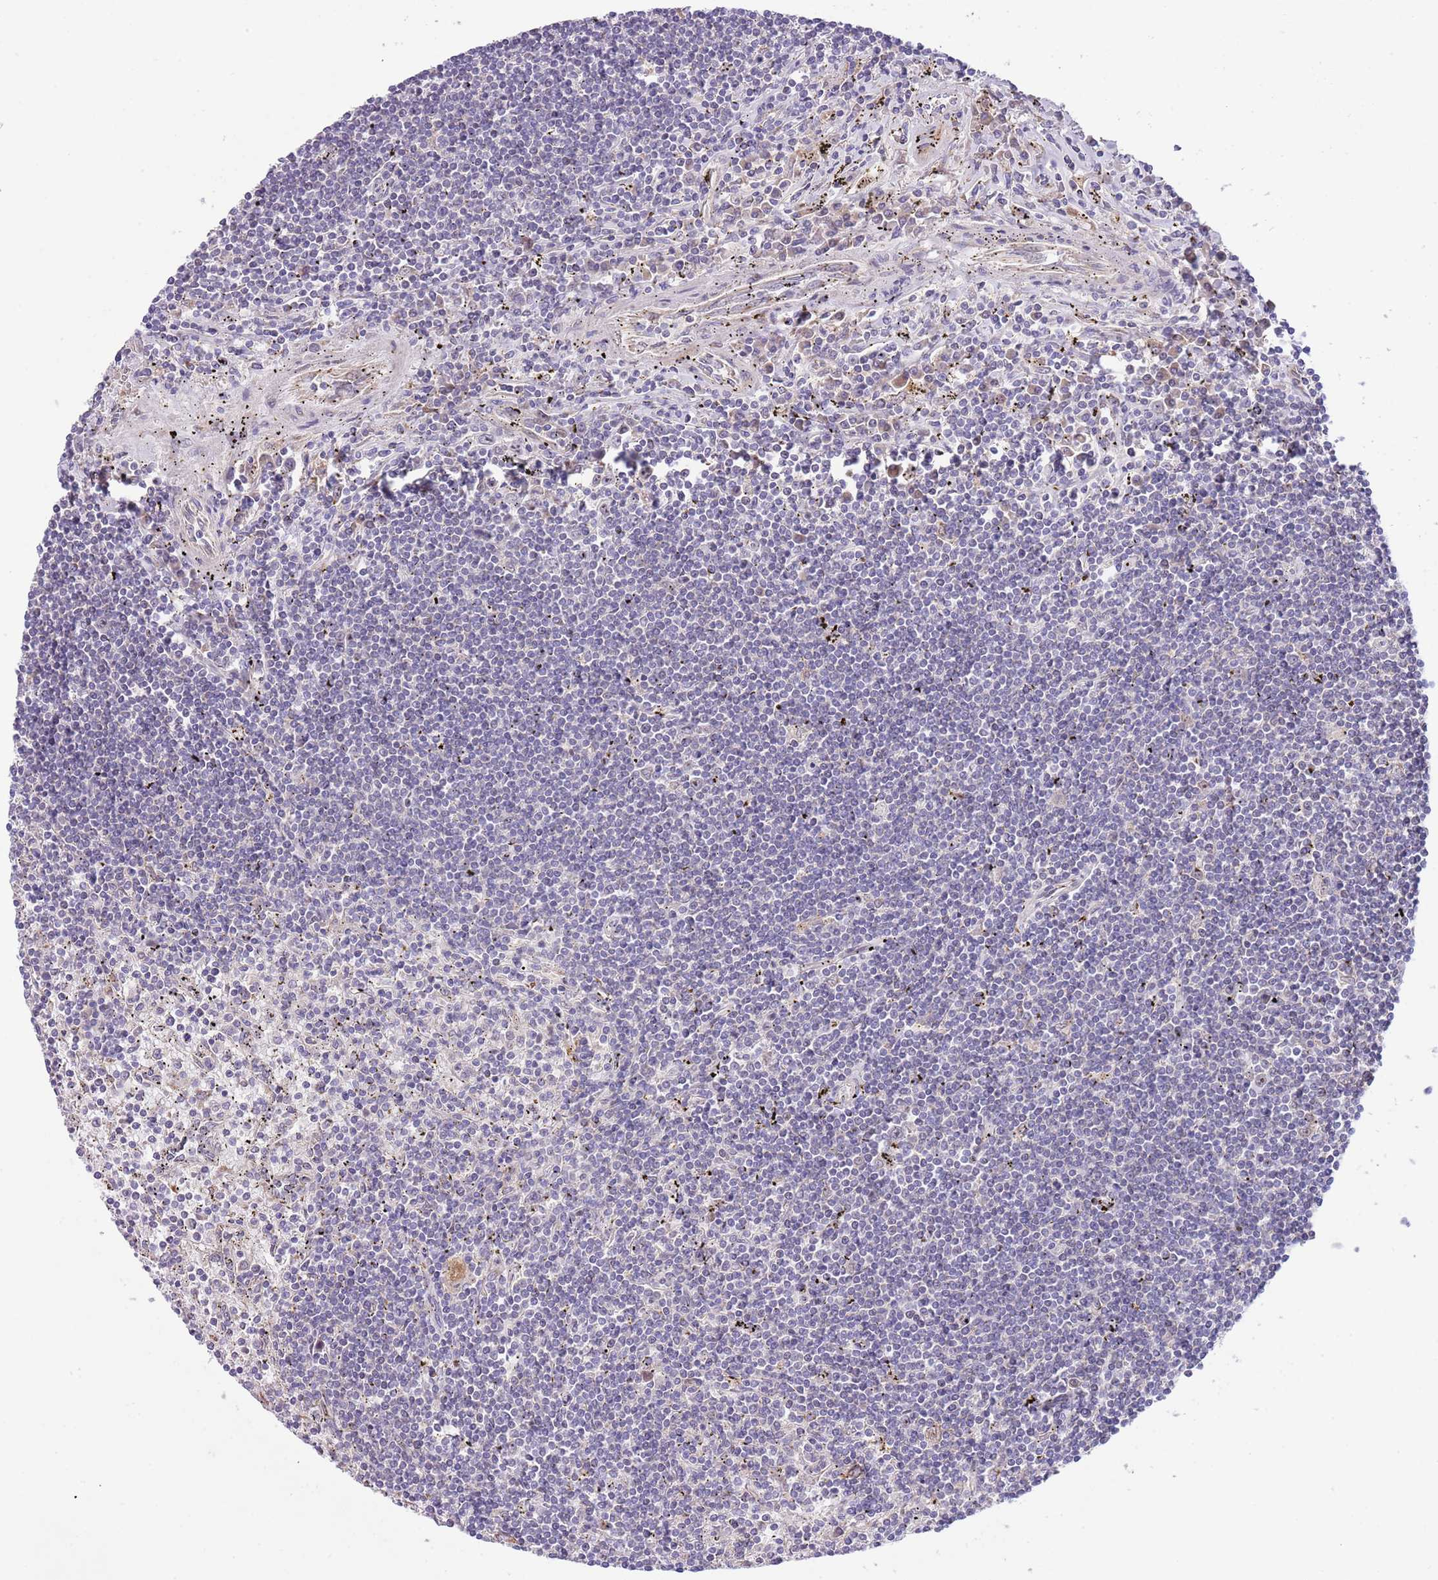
{"staining": {"intensity": "negative", "quantity": "none", "location": "none"}, "tissue": "lymphoma", "cell_type": "Tumor cells", "image_type": "cancer", "snomed": [{"axis": "morphology", "description": "Malignant lymphoma, non-Hodgkin's type, Low grade"}, {"axis": "topography", "description": "Spleen"}], "caption": "High power microscopy micrograph of an immunohistochemistry histopathology image of low-grade malignant lymphoma, non-Hodgkin's type, revealing no significant staining in tumor cells. (Stains: DAB (3,3'-diaminobenzidine) IHC with hematoxylin counter stain, Microscopy: brightfield microscopy at high magnification).", "gene": "AP1S2", "patient": {"sex": "male", "age": 76}}